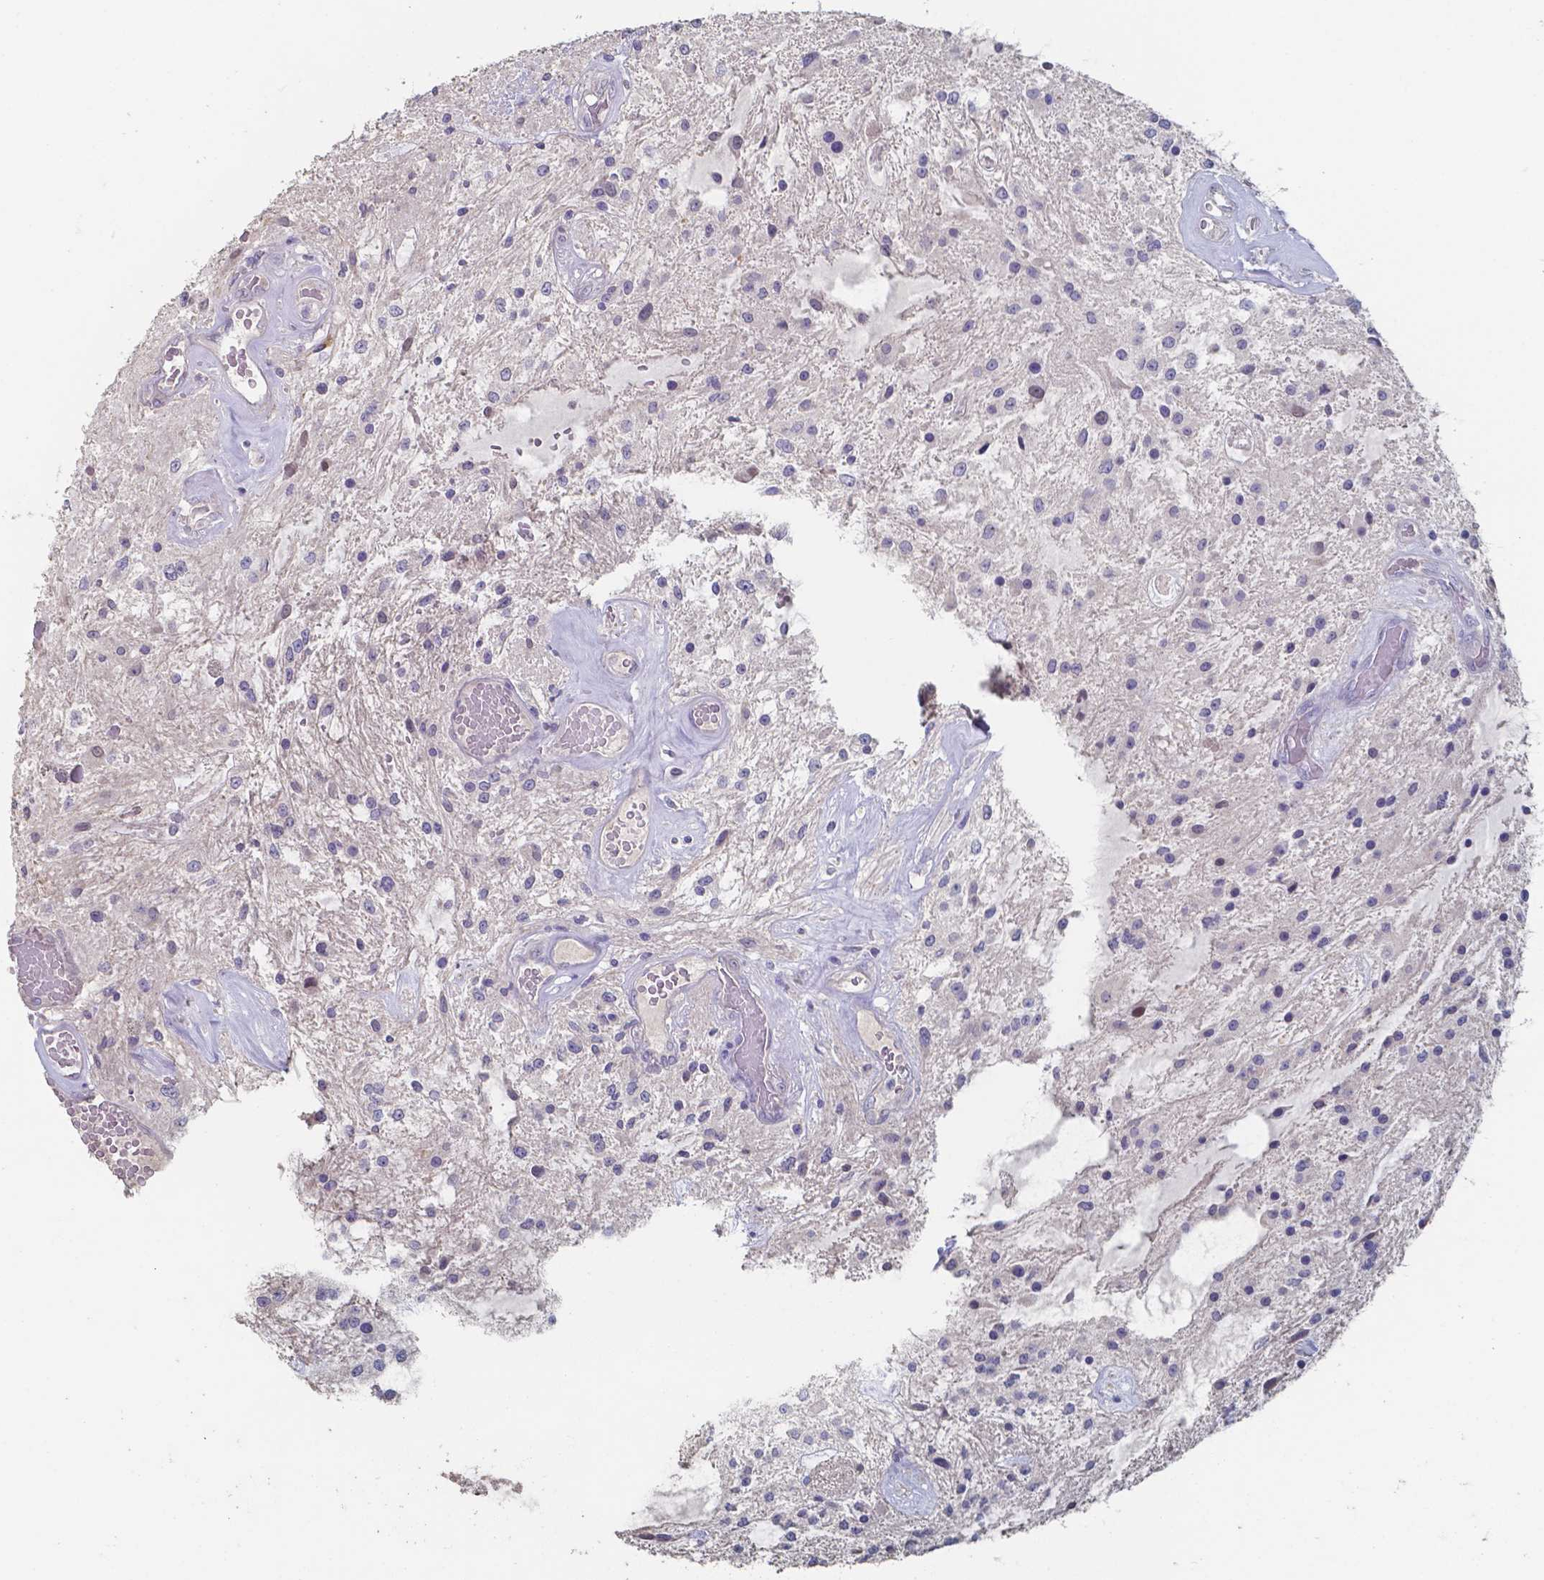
{"staining": {"intensity": "negative", "quantity": "none", "location": "none"}, "tissue": "glioma", "cell_type": "Tumor cells", "image_type": "cancer", "snomed": [{"axis": "morphology", "description": "Glioma, malignant, Low grade"}, {"axis": "topography", "description": "Cerebellum"}], "caption": "The IHC image has no significant positivity in tumor cells of low-grade glioma (malignant) tissue.", "gene": "FOXJ1", "patient": {"sex": "female", "age": 14}}